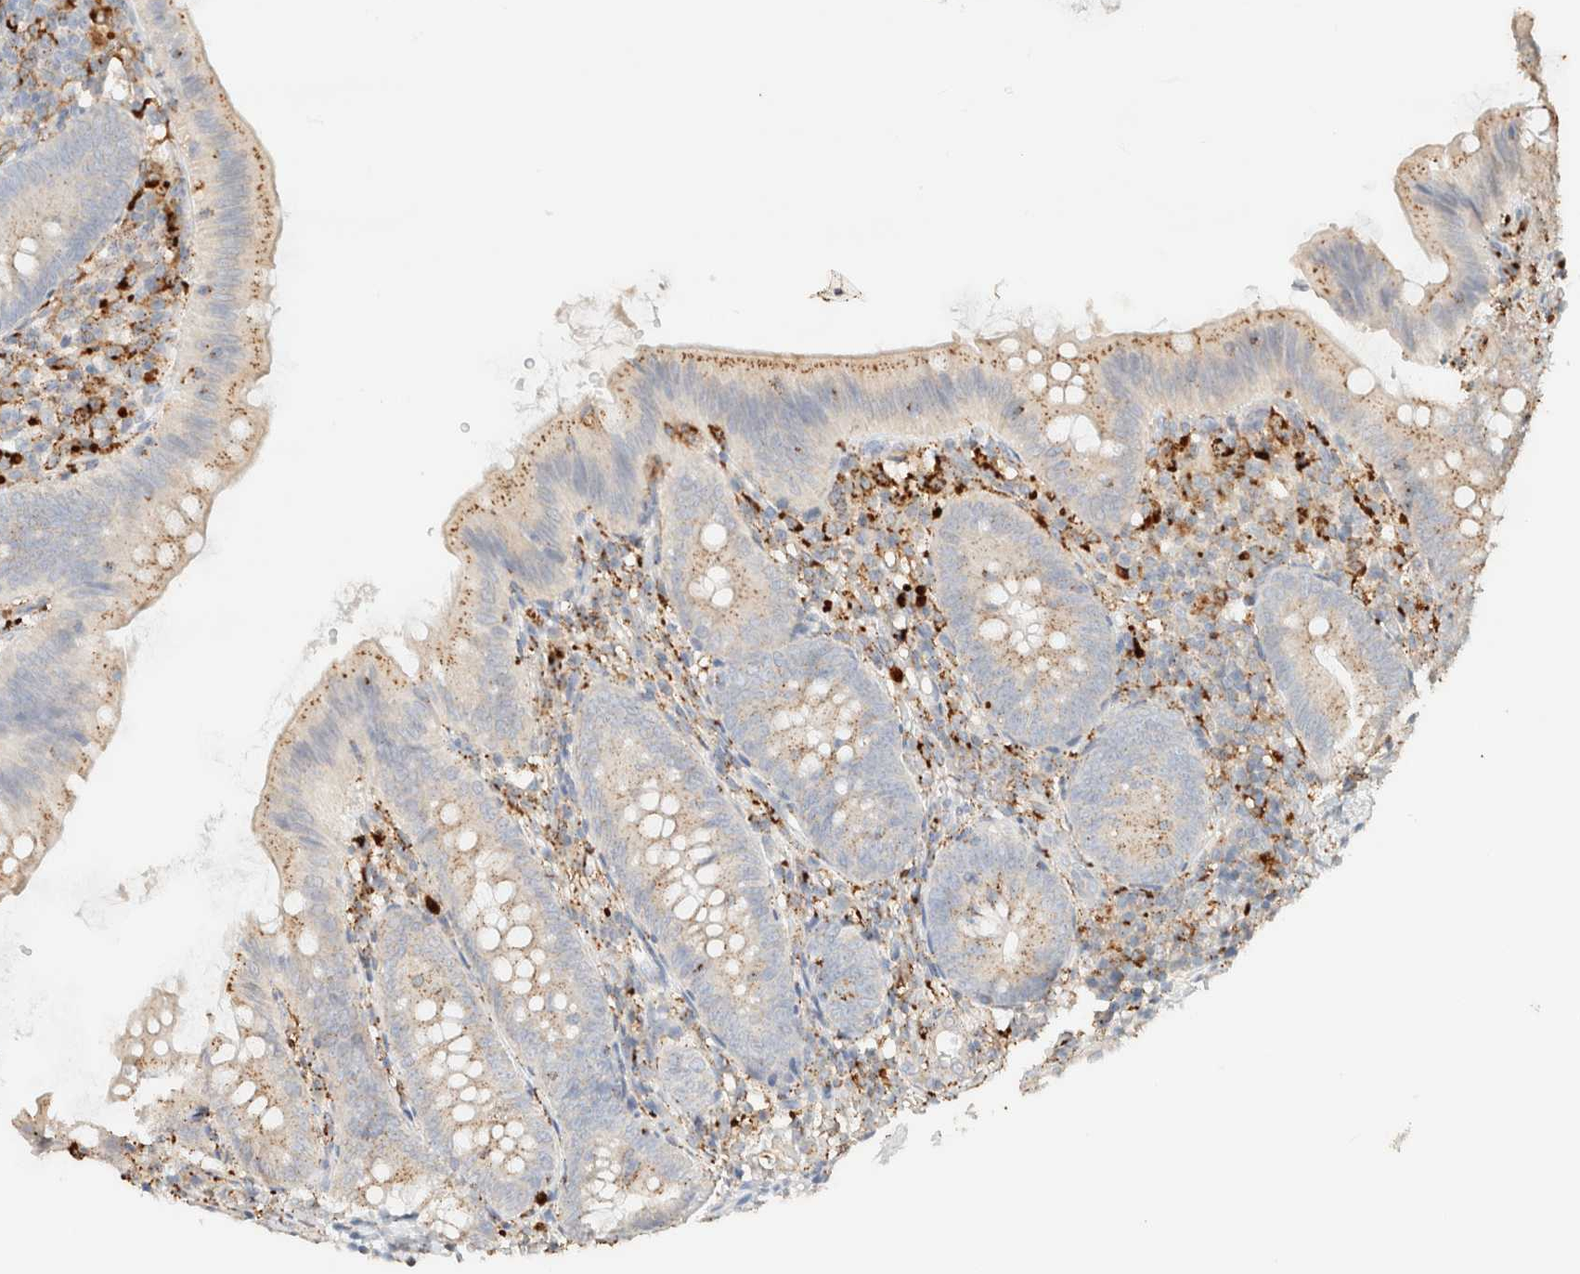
{"staining": {"intensity": "weak", "quantity": ">75%", "location": "cytoplasmic/membranous"}, "tissue": "appendix", "cell_type": "Glandular cells", "image_type": "normal", "snomed": [{"axis": "morphology", "description": "Normal tissue, NOS"}, {"axis": "topography", "description": "Appendix"}], "caption": "Immunohistochemical staining of benign appendix reveals >75% levels of weak cytoplasmic/membranous protein expression in about >75% of glandular cells.", "gene": "CTSC", "patient": {"sex": "male", "age": 1}}